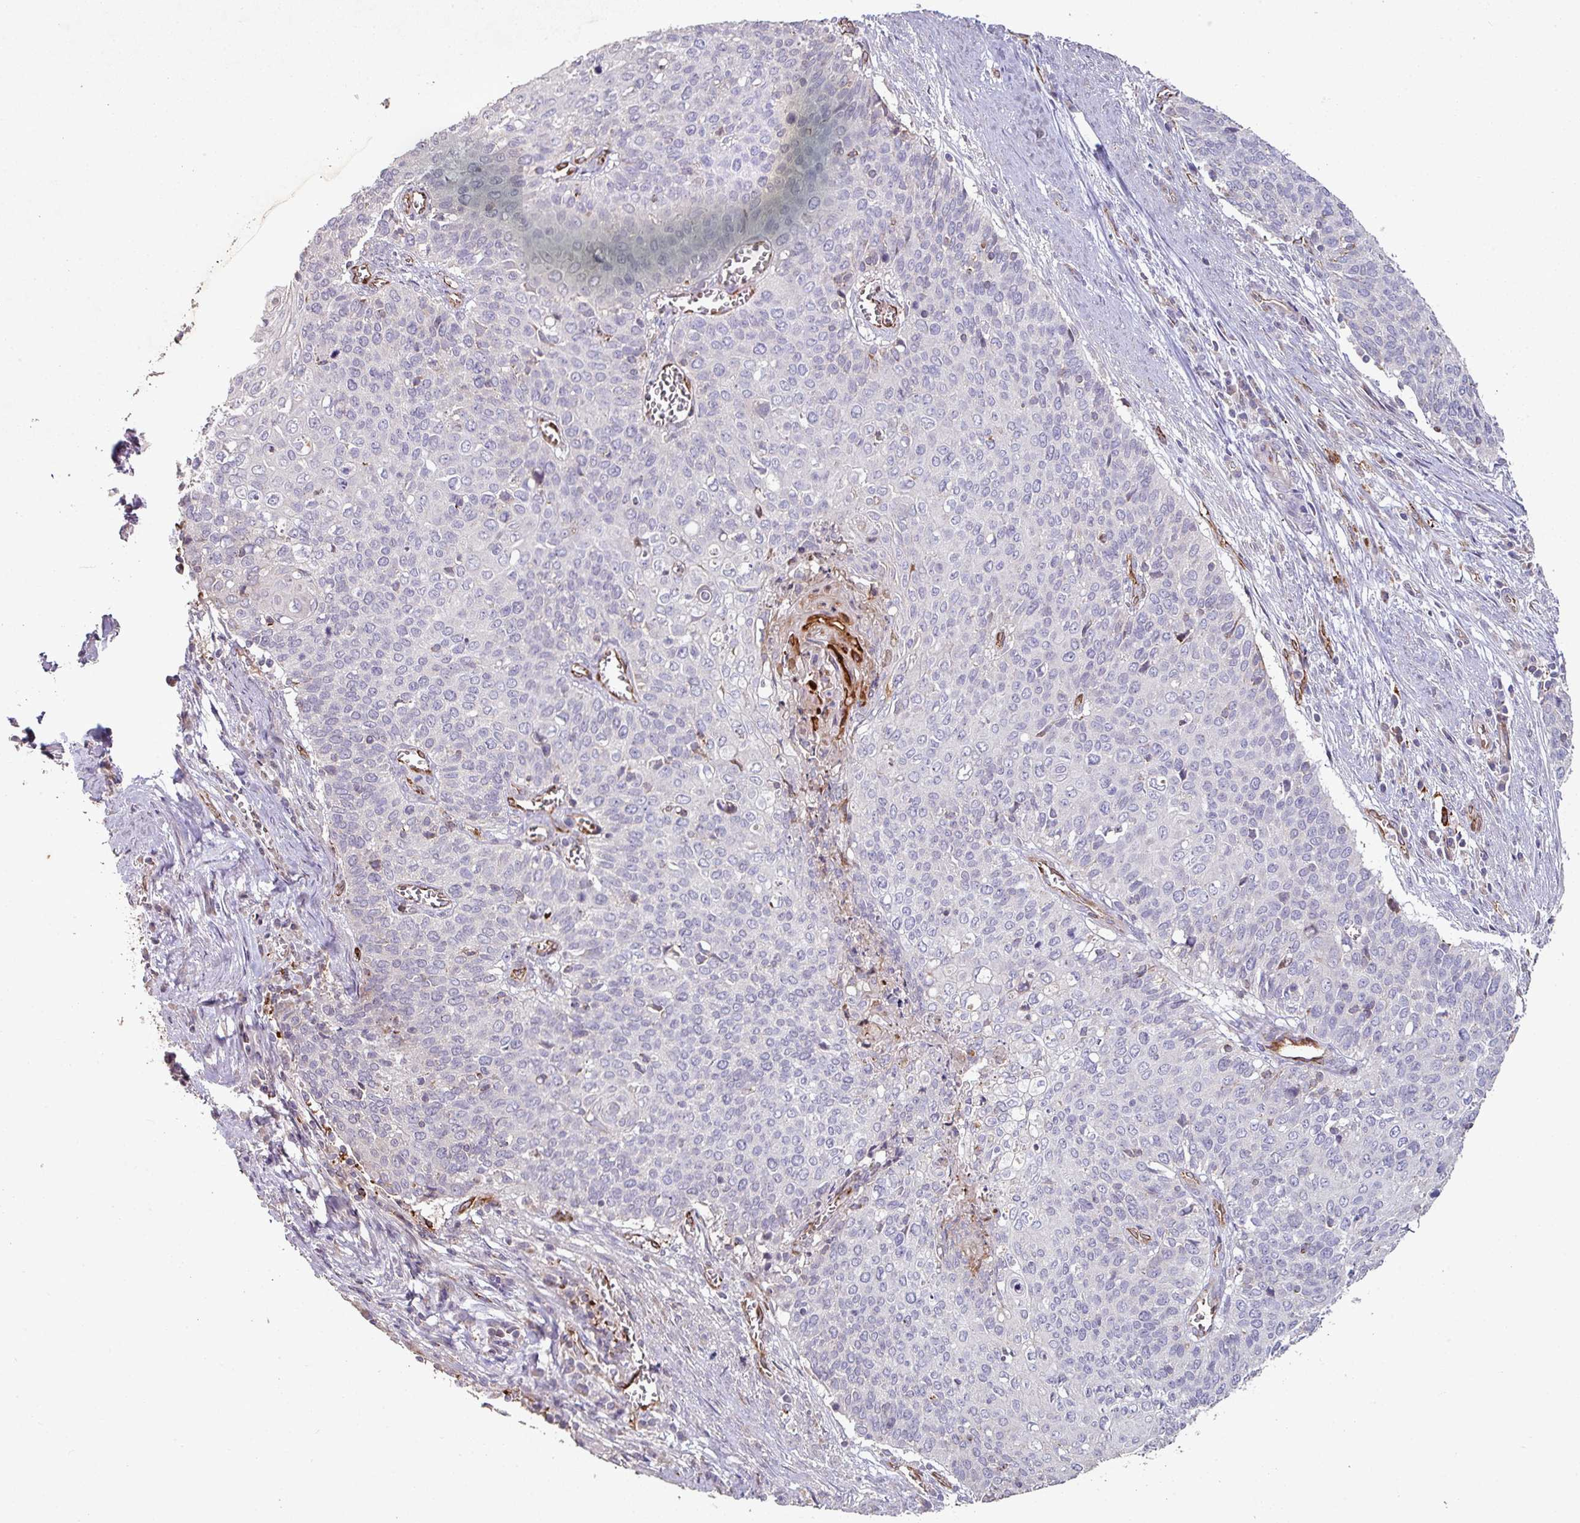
{"staining": {"intensity": "negative", "quantity": "none", "location": "none"}, "tissue": "cervical cancer", "cell_type": "Tumor cells", "image_type": "cancer", "snomed": [{"axis": "morphology", "description": "Squamous cell carcinoma, NOS"}, {"axis": "topography", "description": "Cervix"}], "caption": "Protein analysis of cervical squamous cell carcinoma exhibits no significant positivity in tumor cells.", "gene": "RPL23A", "patient": {"sex": "female", "age": 39}}